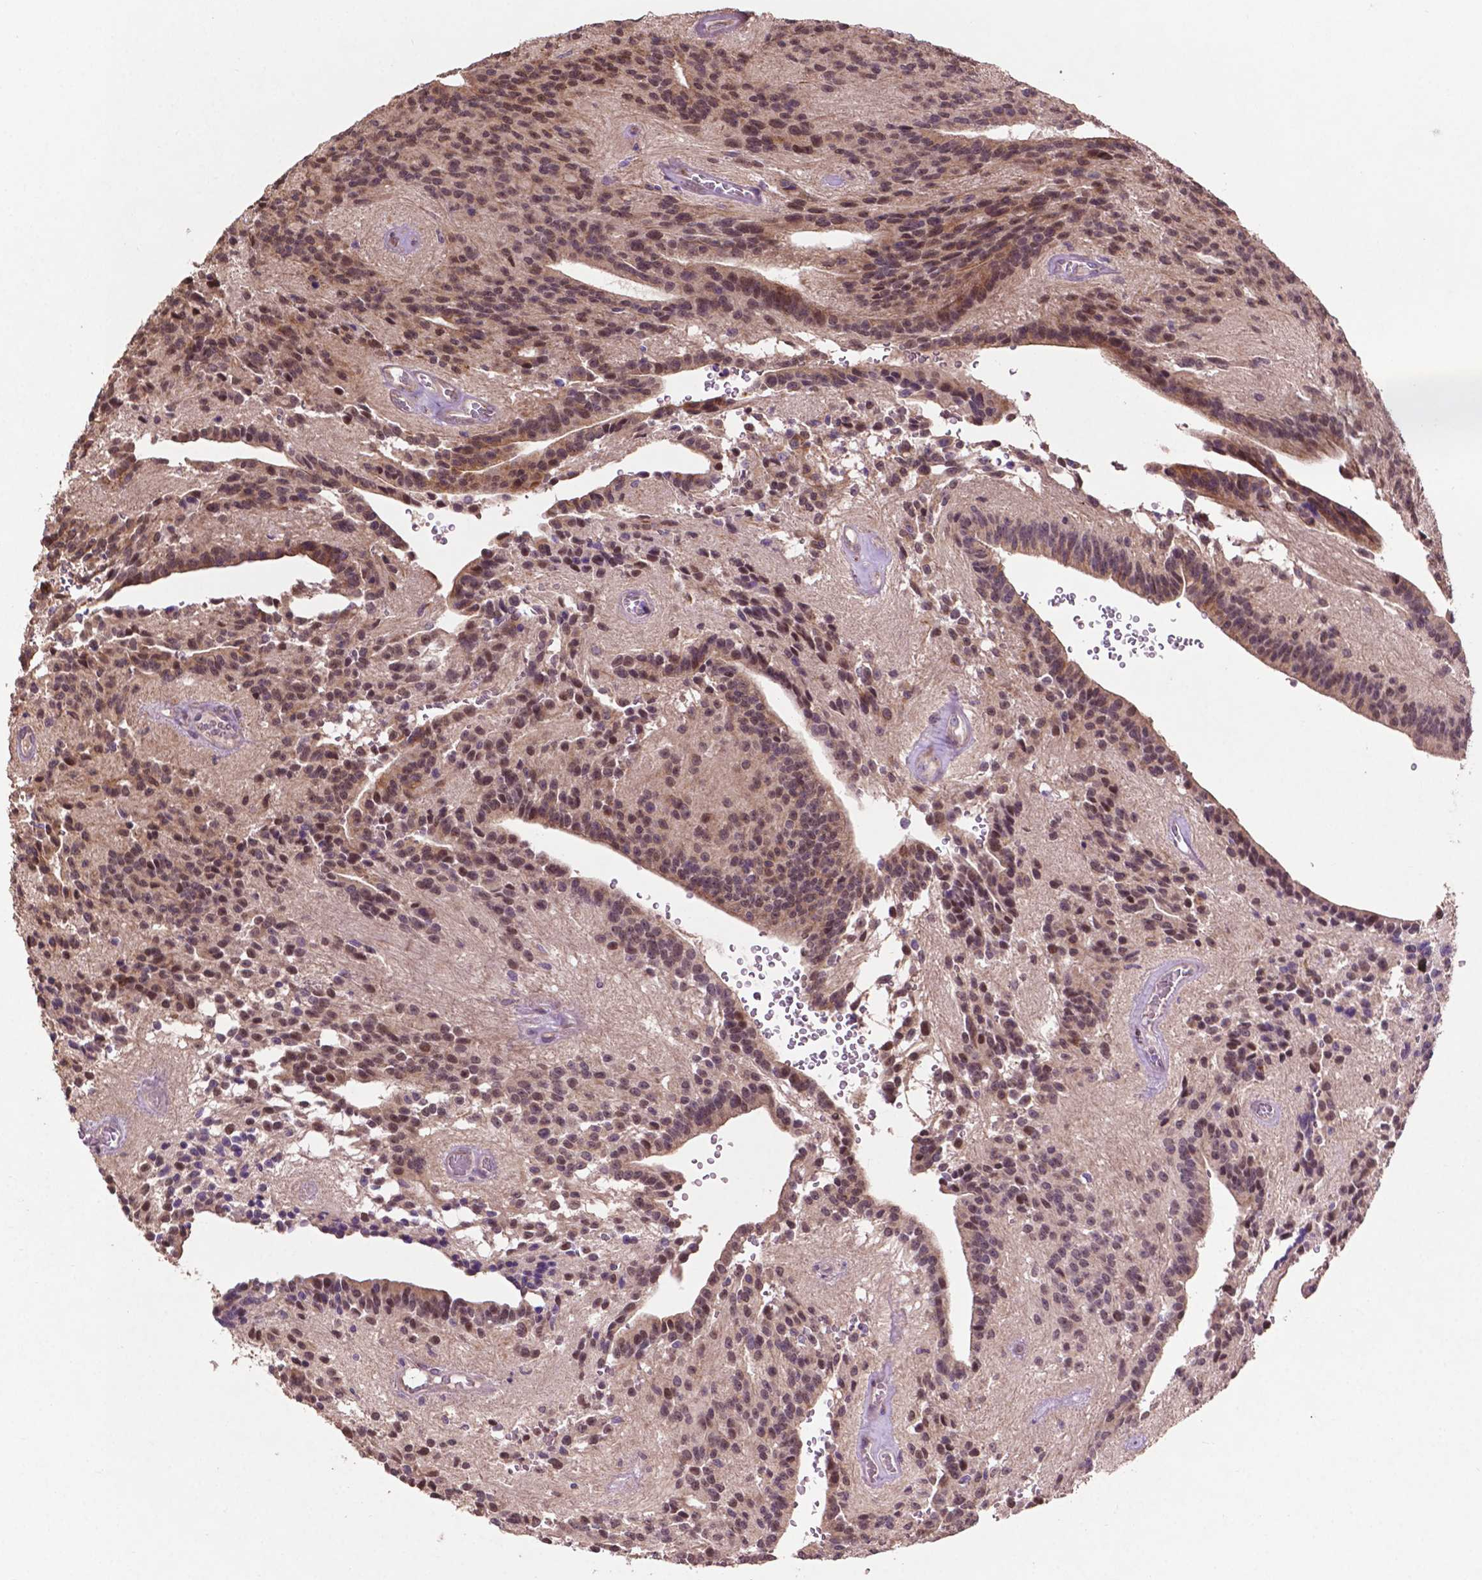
{"staining": {"intensity": "weak", "quantity": "25%-75%", "location": "nuclear"}, "tissue": "glioma", "cell_type": "Tumor cells", "image_type": "cancer", "snomed": [{"axis": "morphology", "description": "Glioma, malignant, Low grade"}, {"axis": "topography", "description": "Brain"}], "caption": "The photomicrograph shows immunohistochemical staining of glioma. There is weak nuclear expression is present in approximately 25%-75% of tumor cells.", "gene": "MBTPS1", "patient": {"sex": "male", "age": 31}}